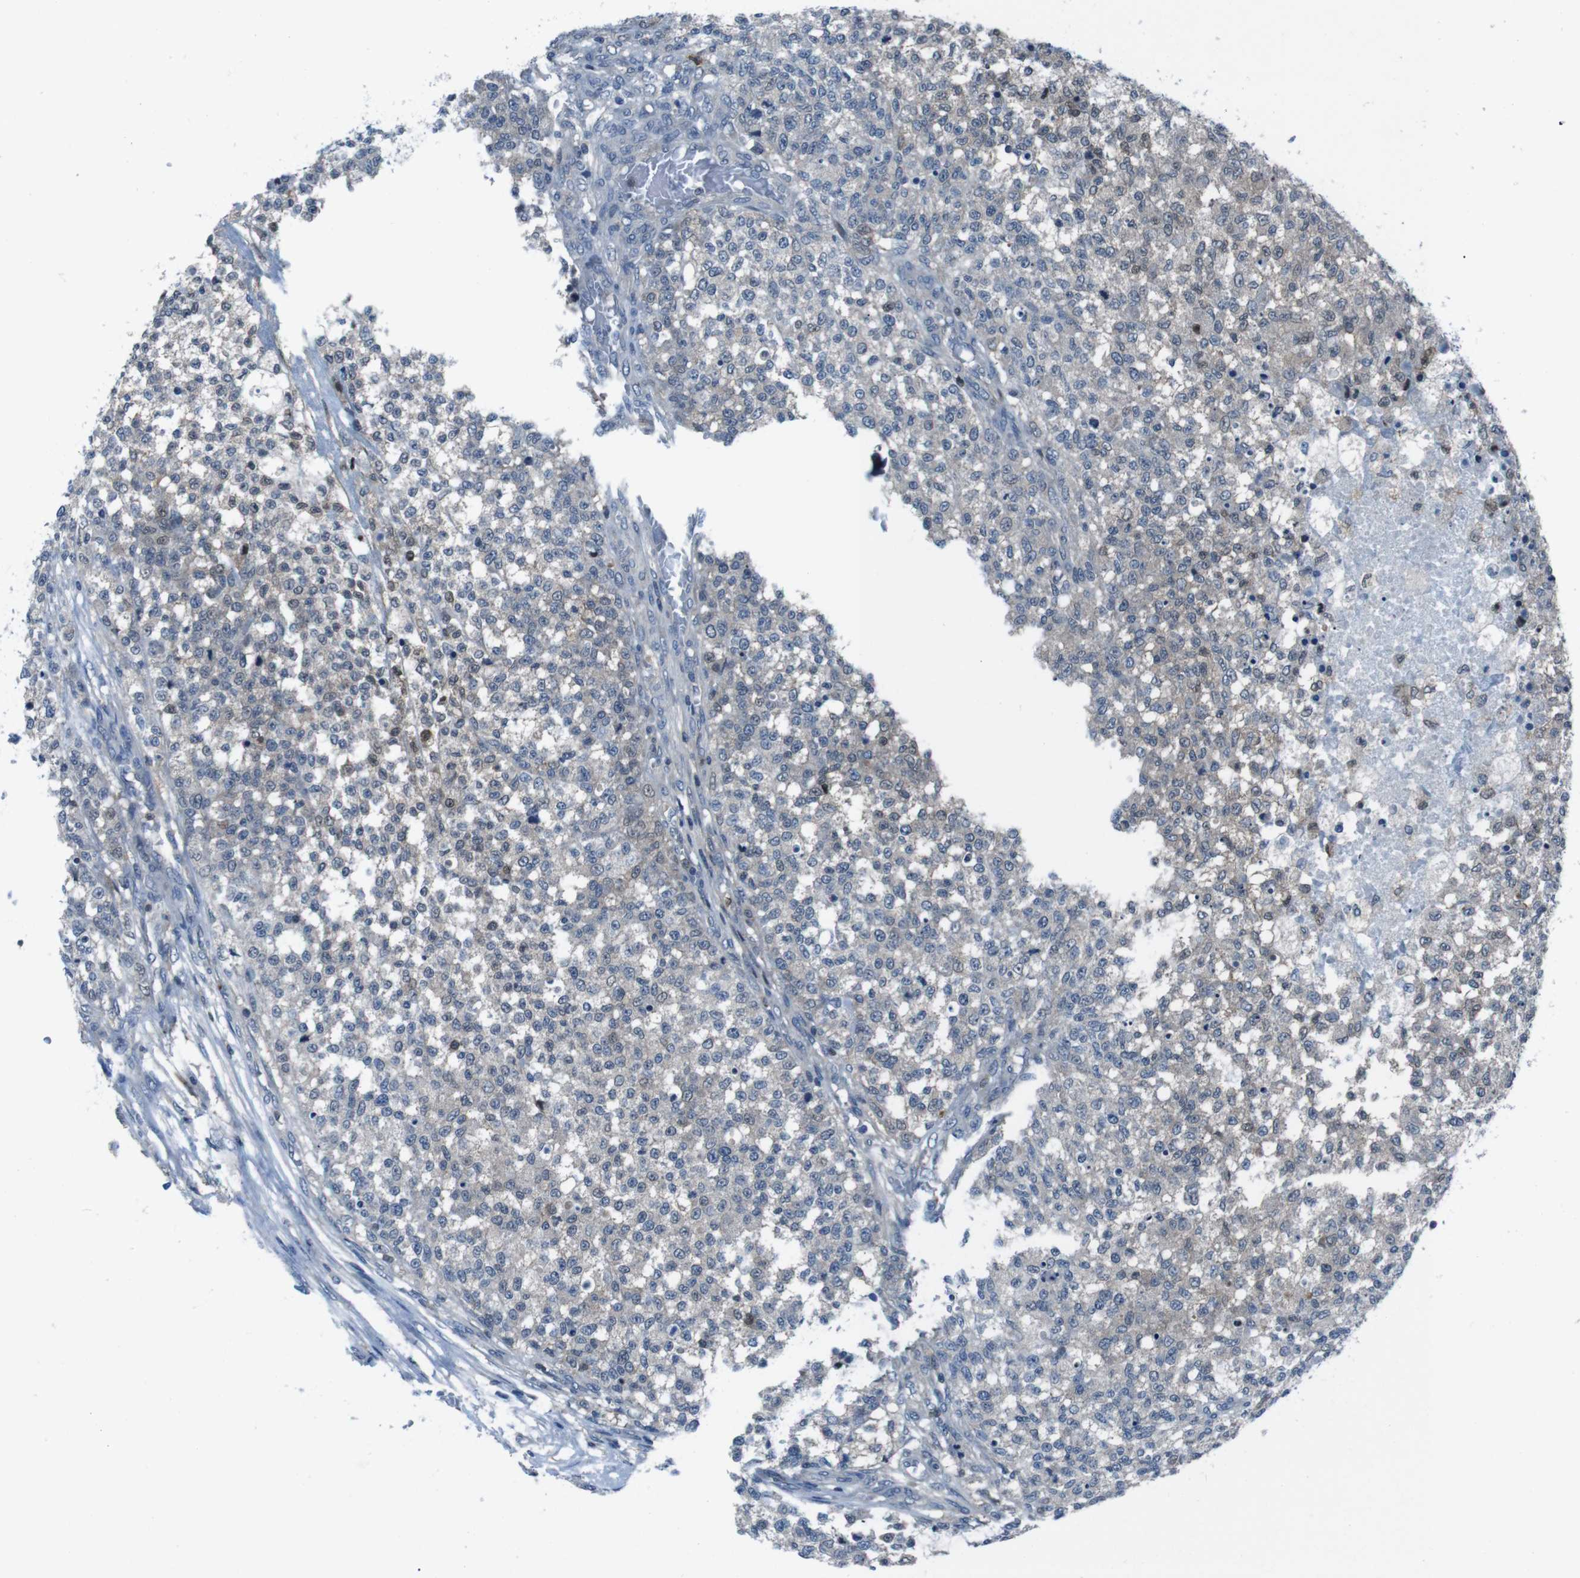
{"staining": {"intensity": "moderate", "quantity": "<25%", "location": "cytoplasmic/membranous,nuclear"}, "tissue": "testis cancer", "cell_type": "Tumor cells", "image_type": "cancer", "snomed": [{"axis": "morphology", "description": "Seminoma, NOS"}, {"axis": "topography", "description": "Testis"}], "caption": "Immunohistochemical staining of testis cancer (seminoma) shows low levels of moderate cytoplasmic/membranous and nuclear expression in approximately <25% of tumor cells.", "gene": "NANOS2", "patient": {"sex": "male", "age": 59}}